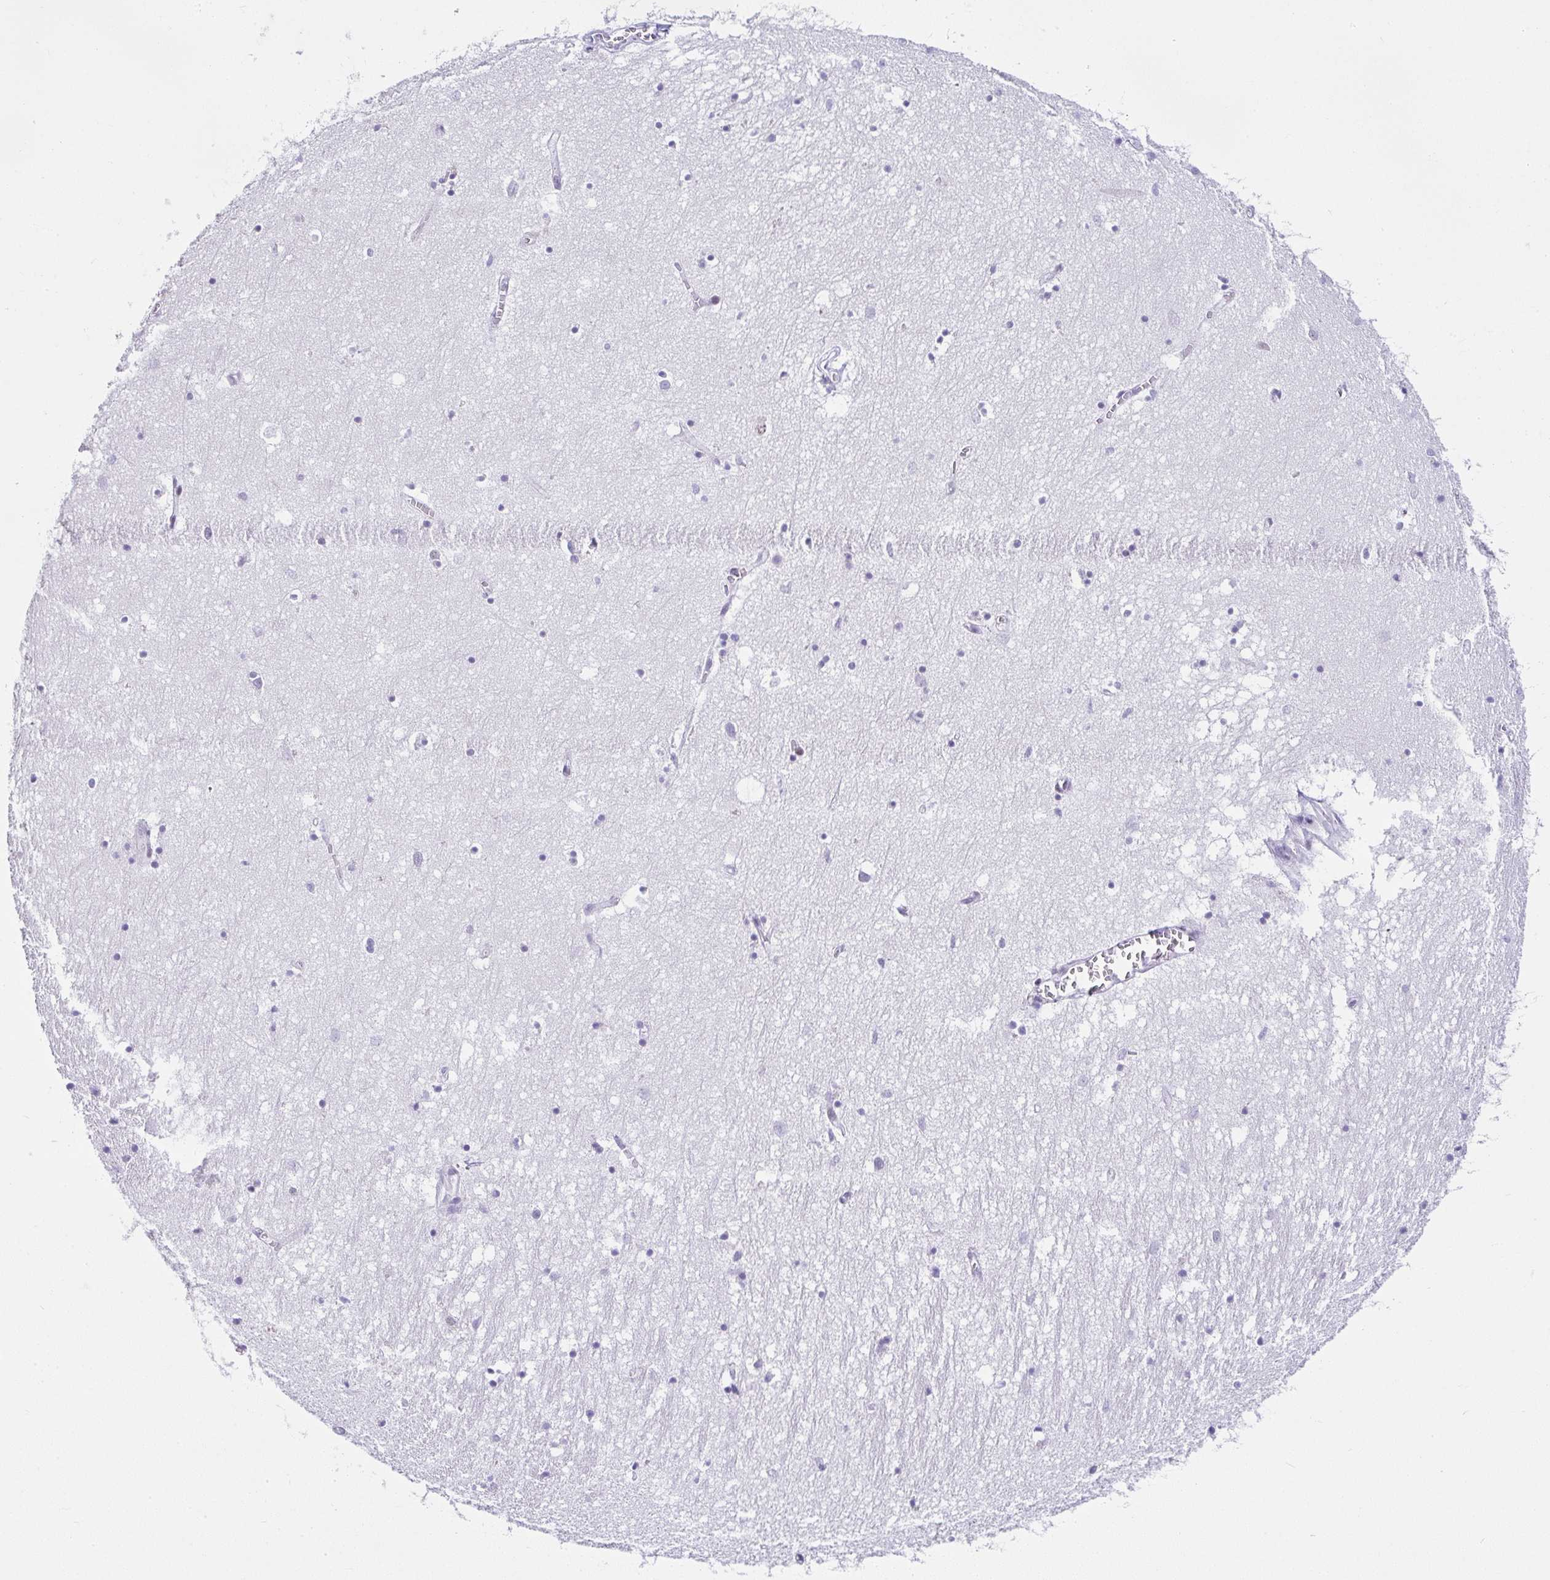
{"staining": {"intensity": "negative", "quantity": "none", "location": "none"}, "tissue": "hippocampus", "cell_type": "Glial cells", "image_type": "normal", "snomed": [{"axis": "morphology", "description": "Normal tissue, NOS"}, {"axis": "topography", "description": "Hippocampus"}], "caption": "Protein analysis of unremarkable hippocampus displays no significant expression in glial cells. (Brightfield microscopy of DAB immunohistochemistry at high magnification).", "gene": "NR1D2", "patient": {"sex": "female", "age": 64}}